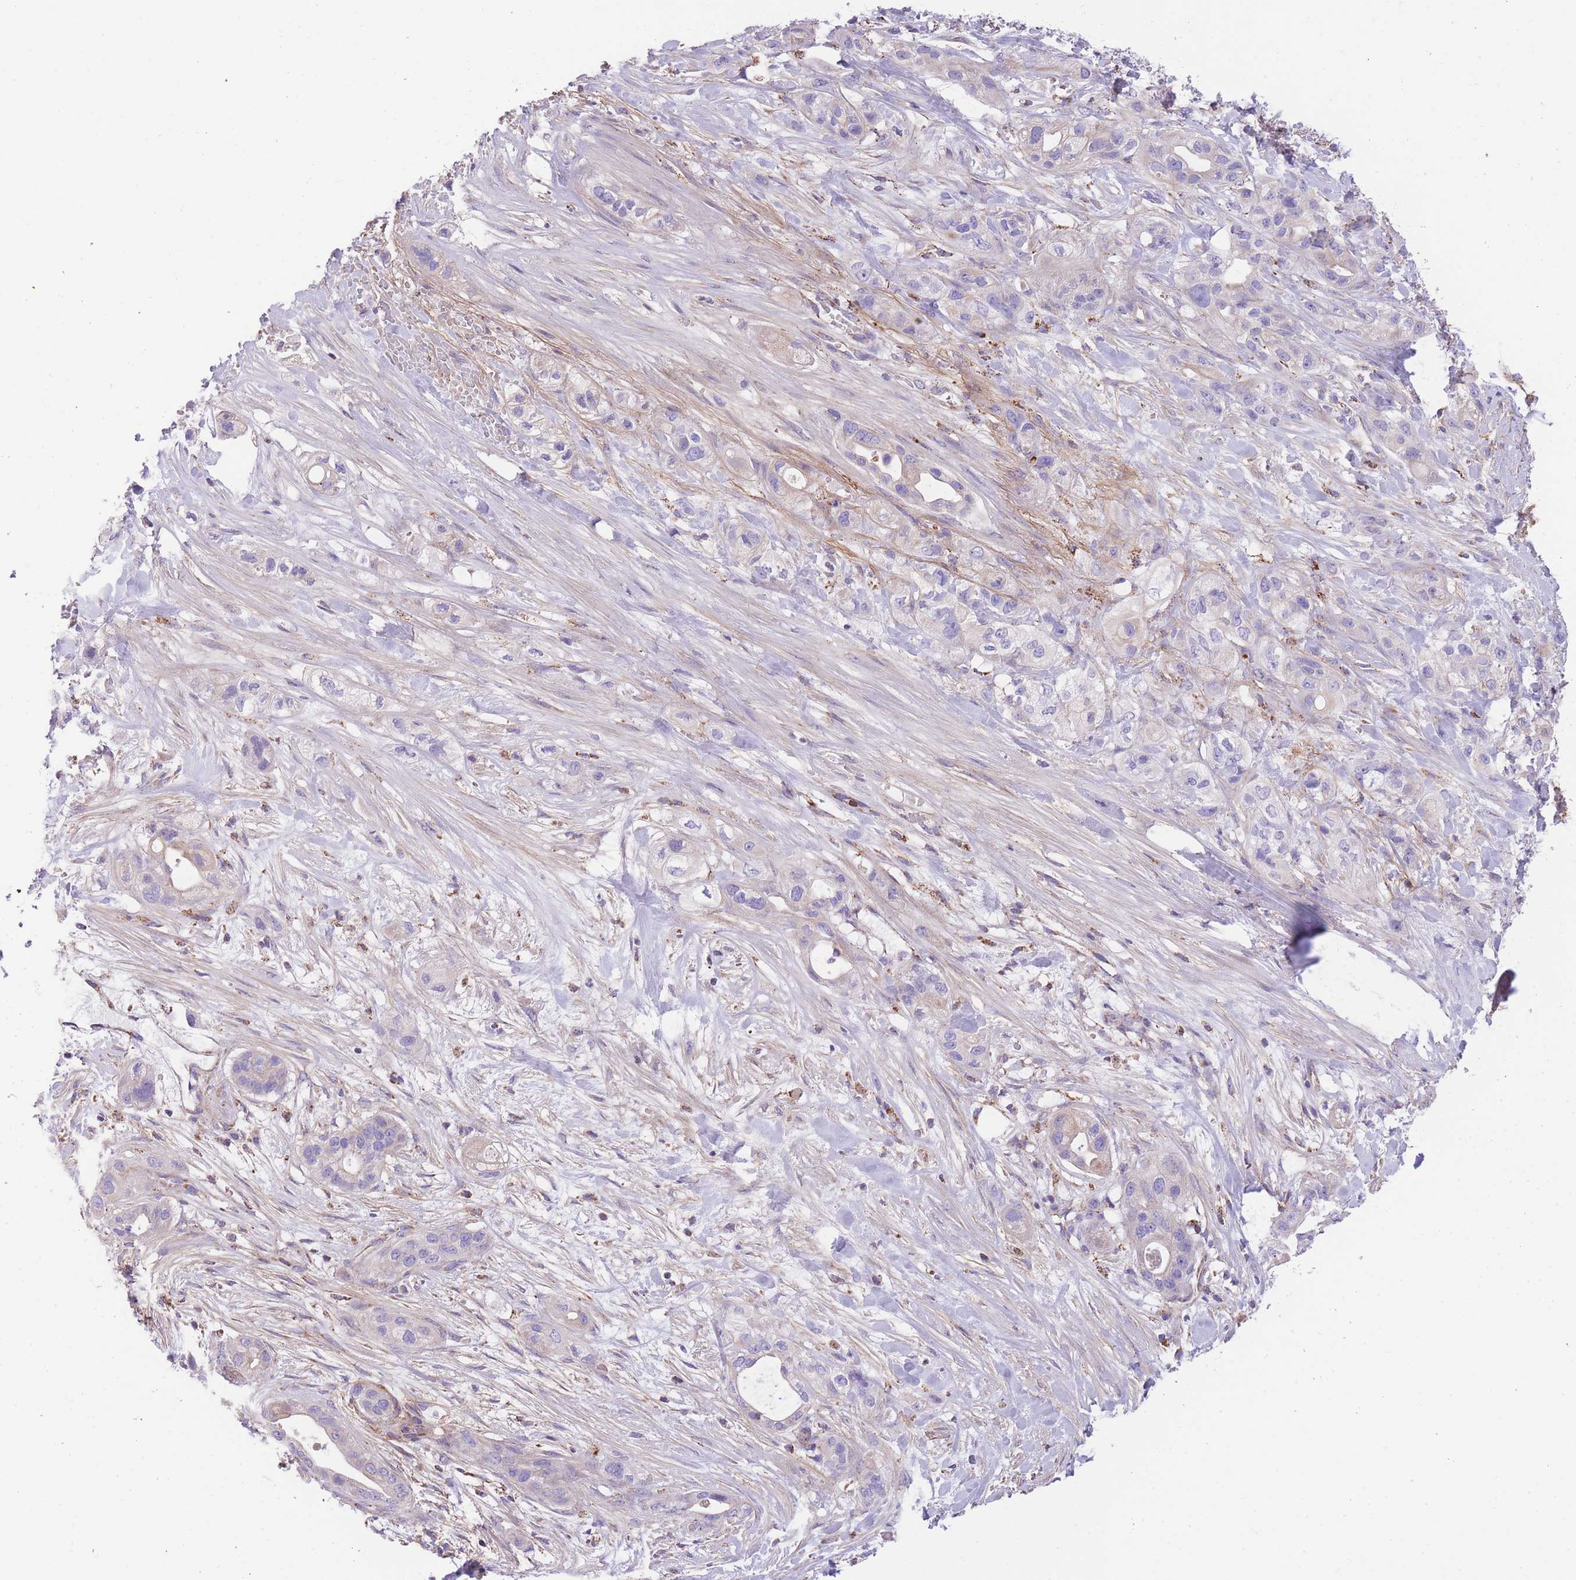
{"staining": {"intensity": "negative", "quantity": "none", "location": "none"}, "tissue": "pancreatic cancer", "cell_type": "Tumor cells", "image_type": "cancer", "snomed": [{"axis": "morphology", "description": "Adenocarcinoma, NOS"}, {"axis": "topography", "description": "Pancreas"}], "caption": "Tumor cells are negative for brown protein staining in pancreatic adenocarcinoma.", "gene": "ST3GAL3", "patient": {"sex": "male", "age": 44}}